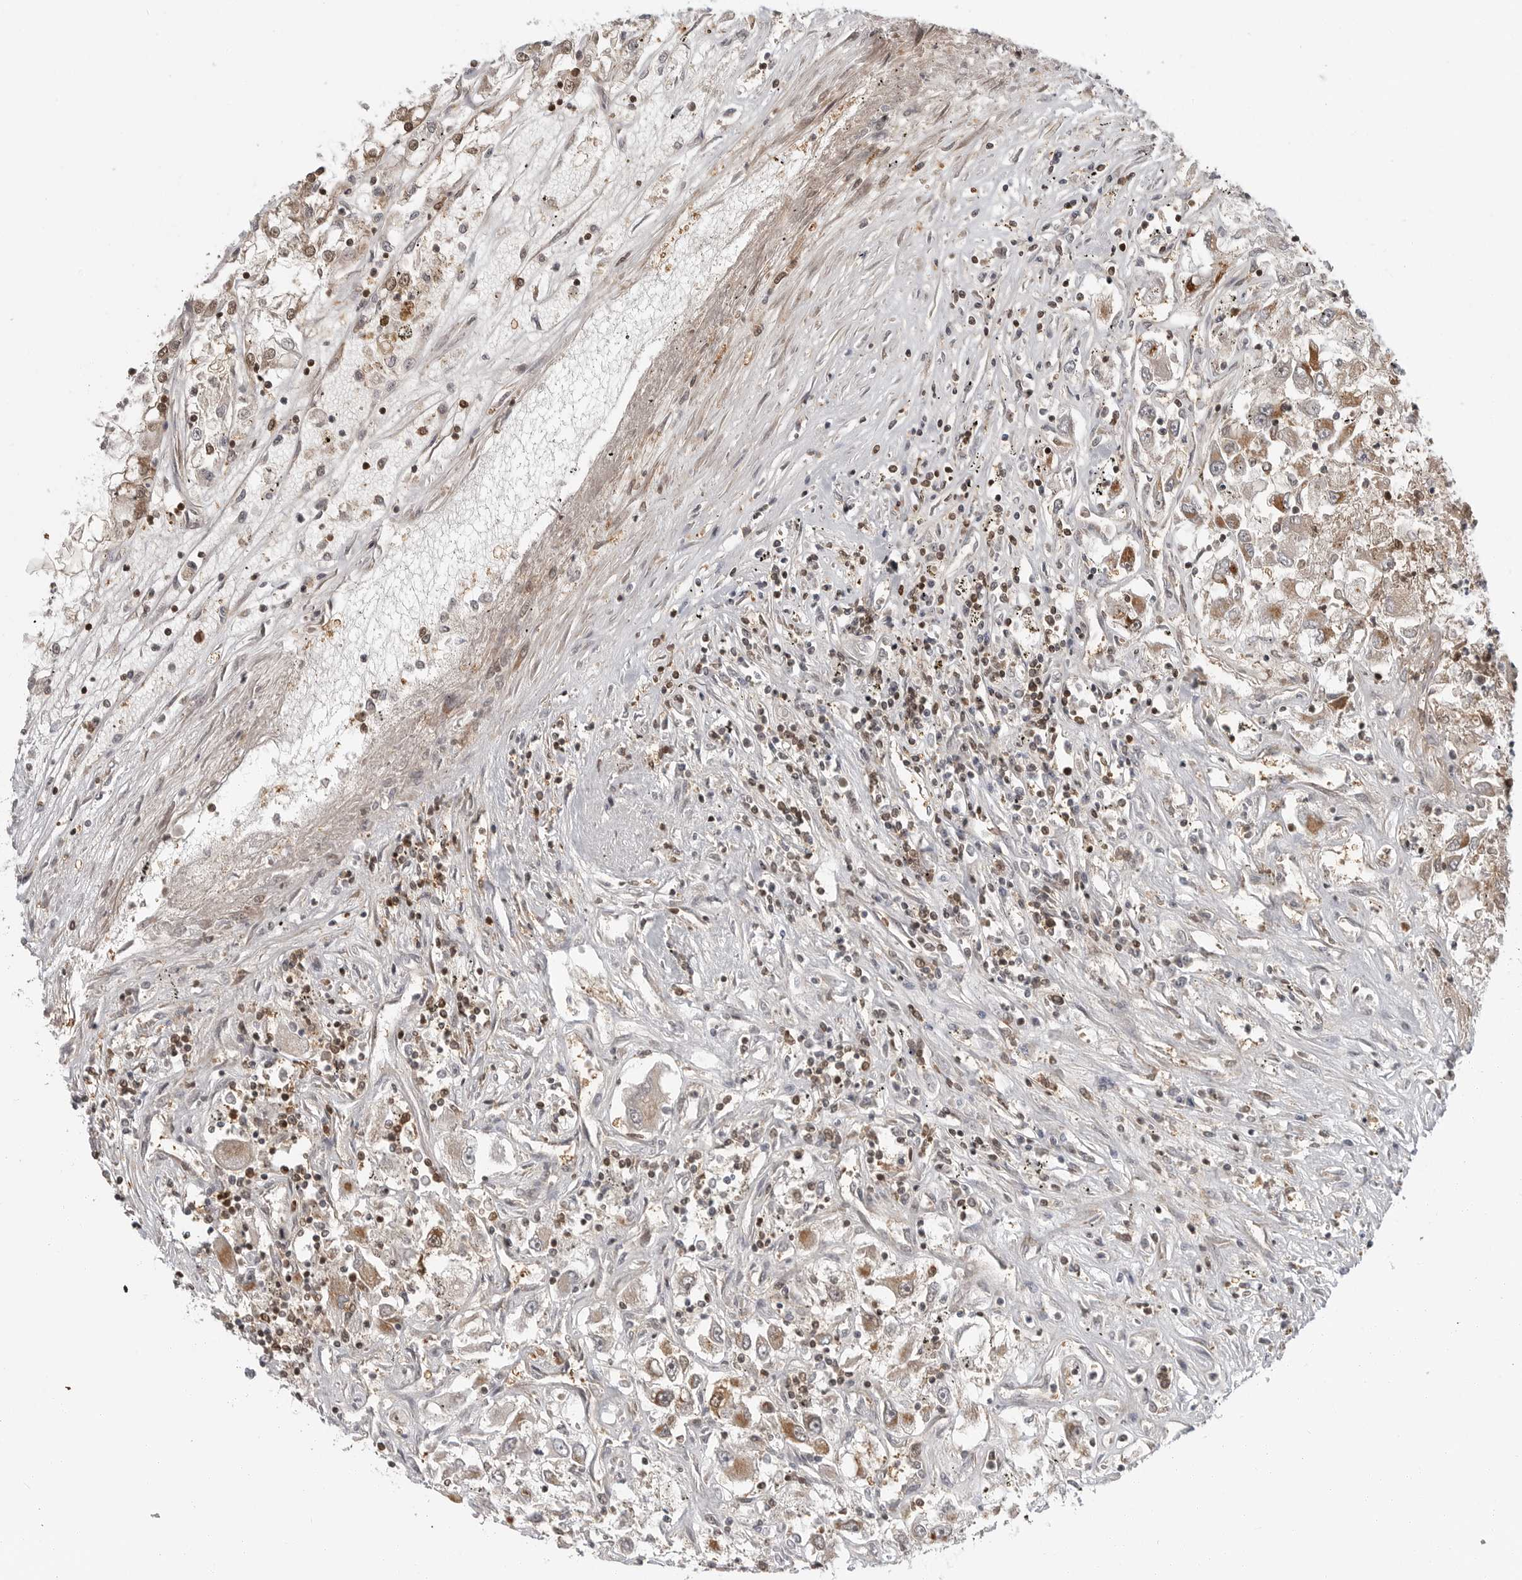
{"staining": {"intensity": "moderate", "quantity": ">75%", "location": "cytoplasmic/membranous"}, "tissue": "renal cancer", "cell_type": "Tumor cells", "image_type": "cancer", "snomed": [{"axis": "morphology", "description": "Adenocarcinoma, NOS"}, {"axis": "topography", "description": "Kidney"}], "caption": "Protein expression analysis of renal adenocarcinoma demonstrates moderate cytoplasmic/membranous positivity in approximately >75% of tumor cells.", "gene": "SZRD1", "patient": {"sex": "female", "age": 52}}